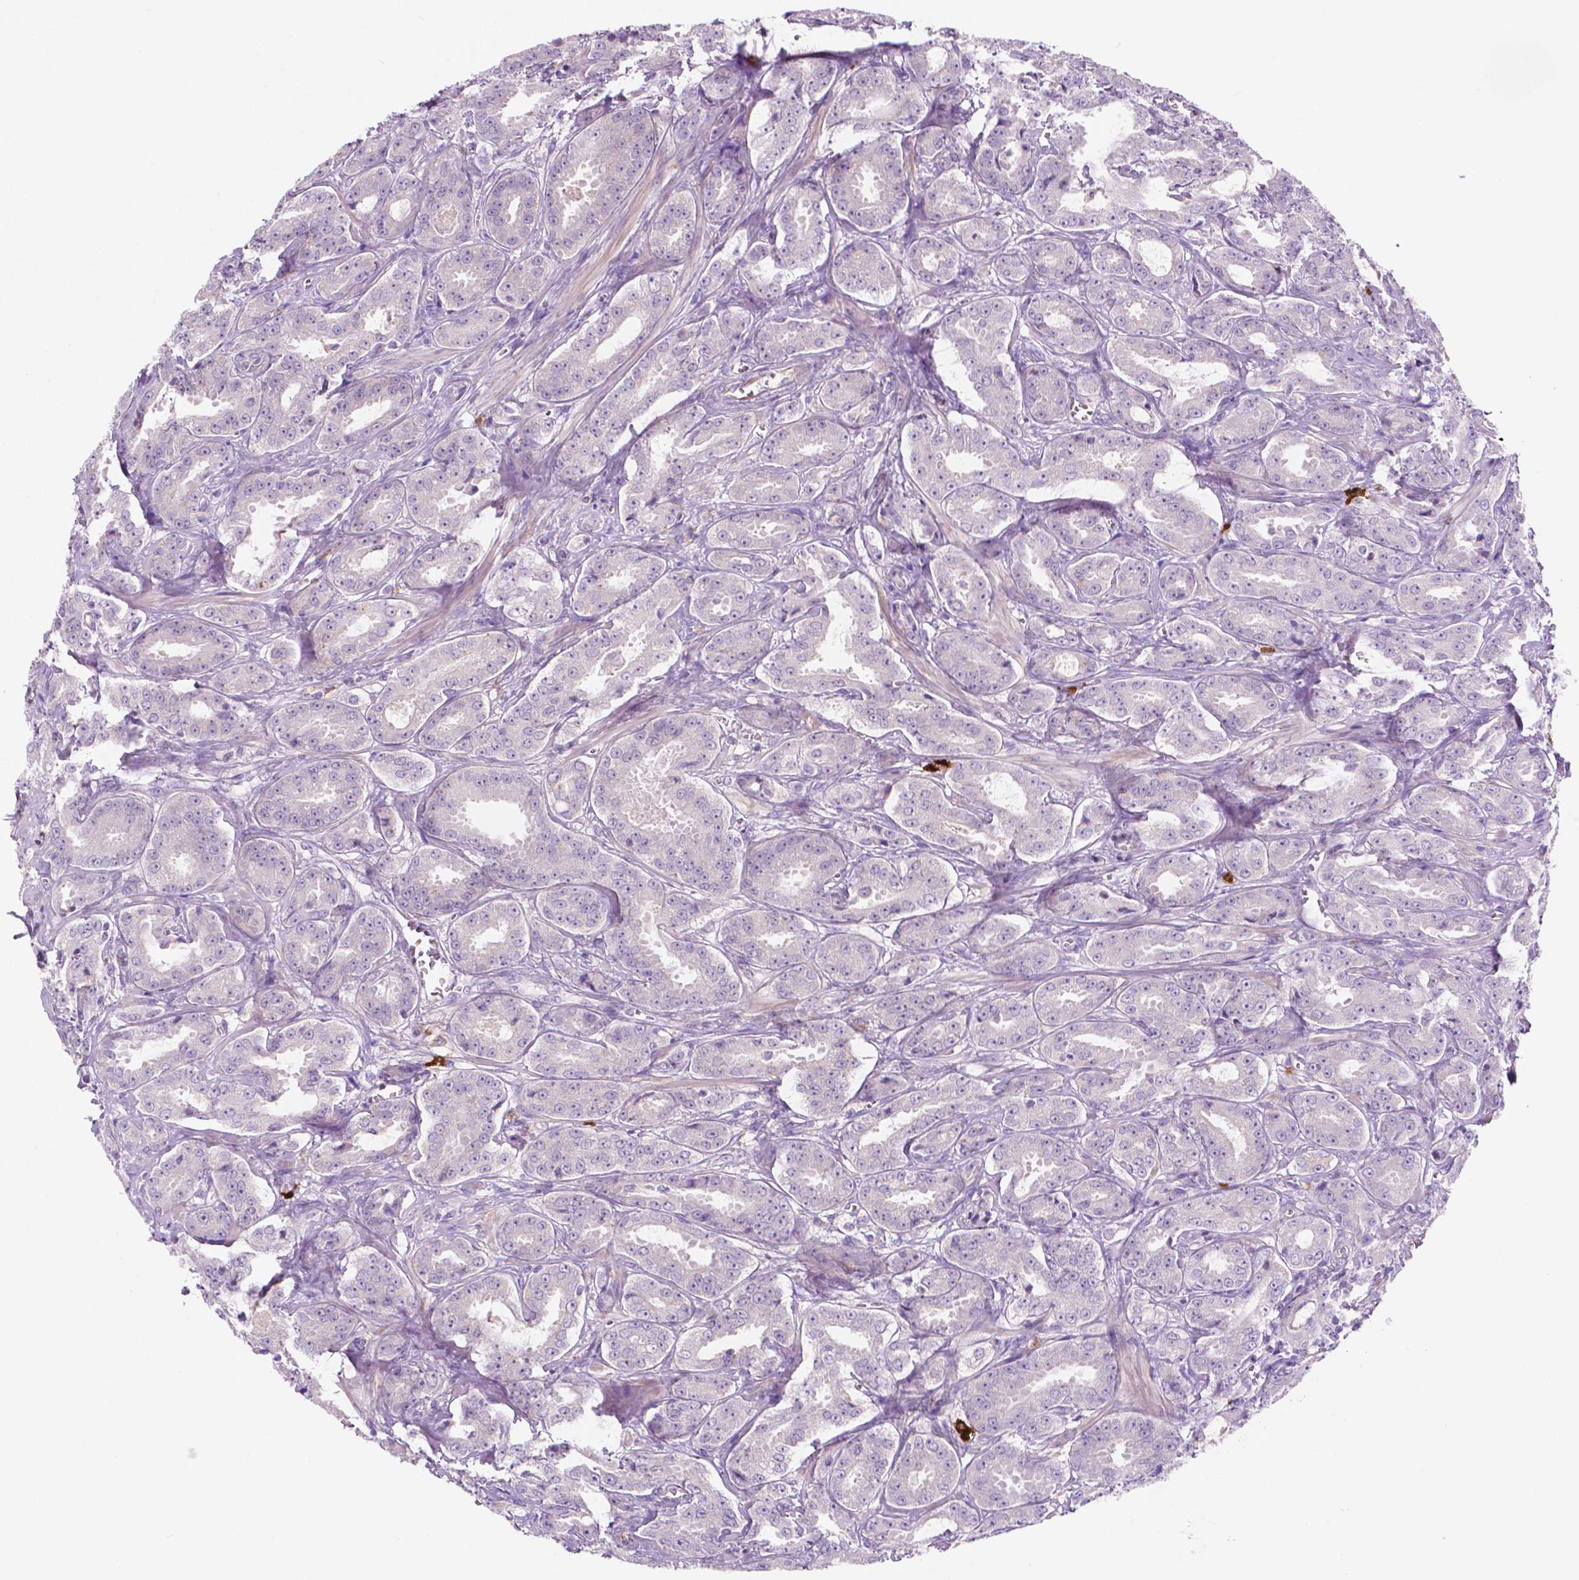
{"staining": {"intensity": "negative", "quantity": "none", "location": "none"}, "tissue": "prostate cancer", "cell_type": "Tumor cells", "image_type": "cancer", "snomed": [{"axis": "morphology", "description": "Adenocarcinoma, High grade"}, {"axis": "topography", "description": "Prostate"}], "caption": "Photomicrograph shows no significant protein expression in tumor cells of prostate cancer (high-grade adenocarcinoma).", "gene": "EPPK1", "patient": {"sex": "male", "age": 64}}